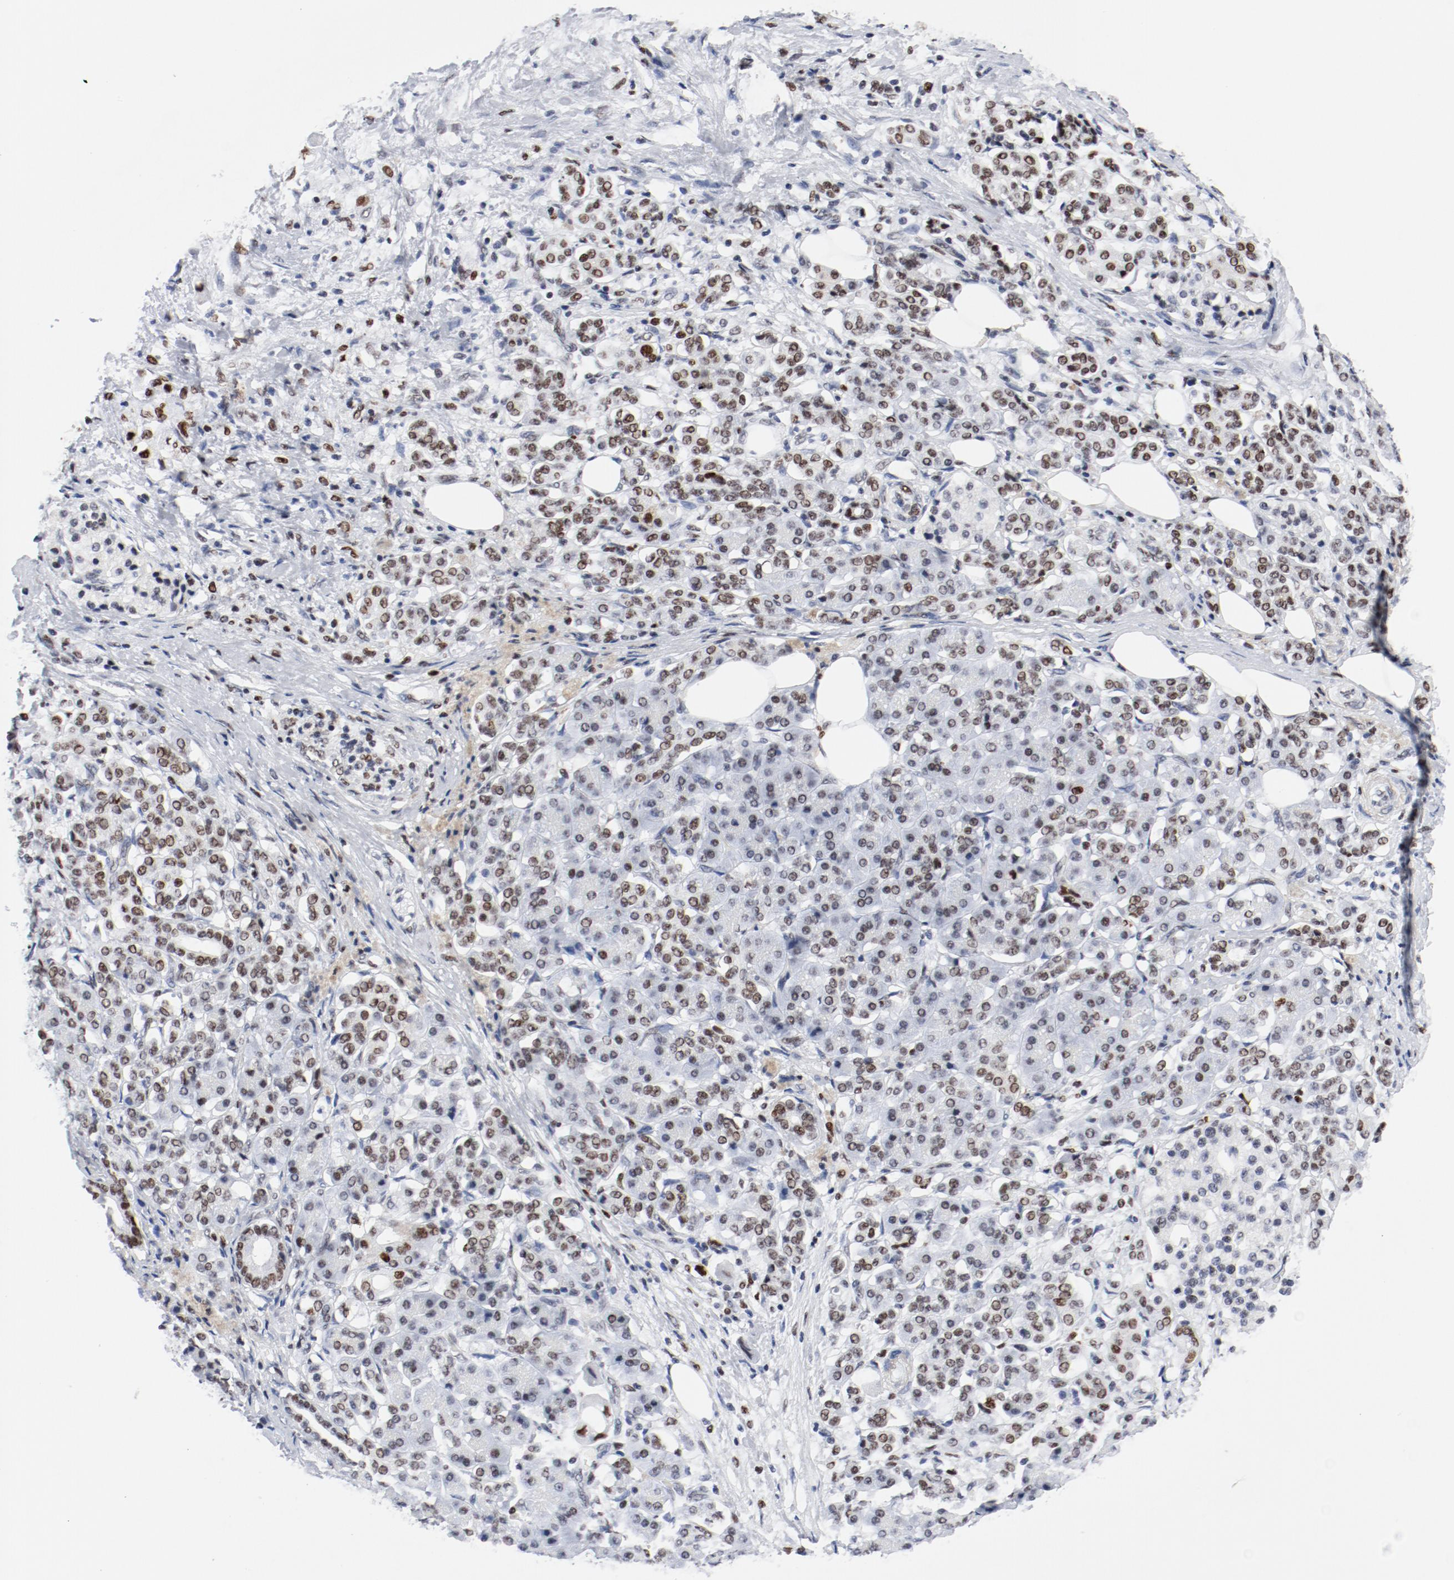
{"staining": {"intensity": "moderate", "quantity": ">75%", "location": "nuclear"}, "tissue": "pancreatic cancer", "cell_type": "Tumor cells", "image_type": "cancer", "snomed": [{"axis": "morphology", "description": "Adenocarcinoma, NOS"}, {"axis": "topography", "description": "Pancreas"}], "caption": "IHC micrograph of neoplastic tissue: human pancreatic cancer stained using immunohistochemistry (IHC) demonstrates medium levels of moderate protein expression localized specifically in the nuclear of tumor cells, appearing as a nuclear brown color.", "gene": "POLD1", "patient": {"sex": "male", "age": 62}}